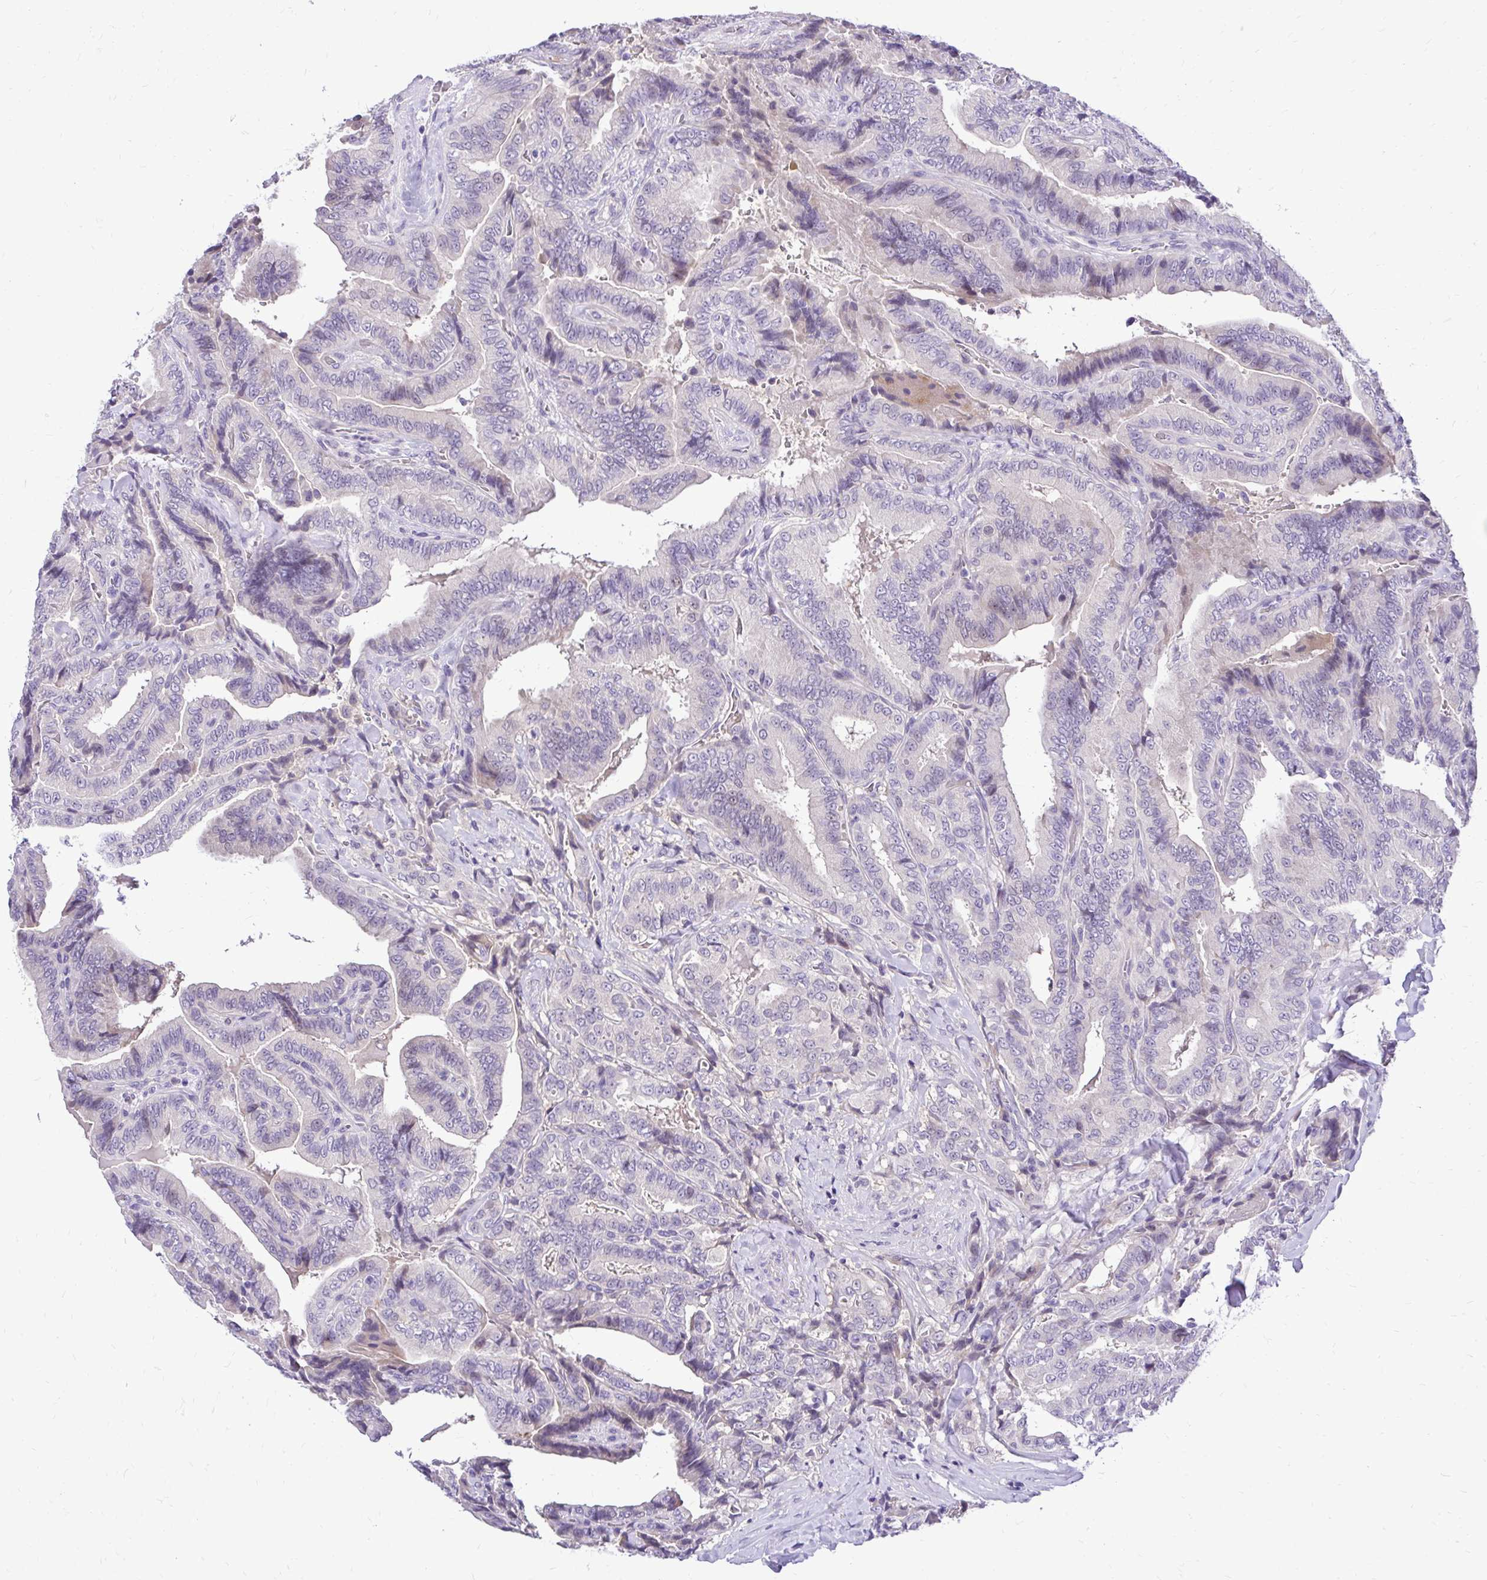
{"staining": {"intensity": "negative", "quantity": "none", "location": "none"}, "tissue": "thyroid cancer", "cell_type": "Tumor cells", "image_type": "cancer", "snomed": [{"axis": "morphology", "description": "Papillary adenocarcinoma, NOS"}, {"axis": "topography", "description": "Thyroid gland"}], "caption": "Histopathology image shows no protein expression in tumor cells of thyroid papillary adenocarcinoma tissue.", "gene": "ZSWIM9", "patient": {"sex": "male", "age": 61}}